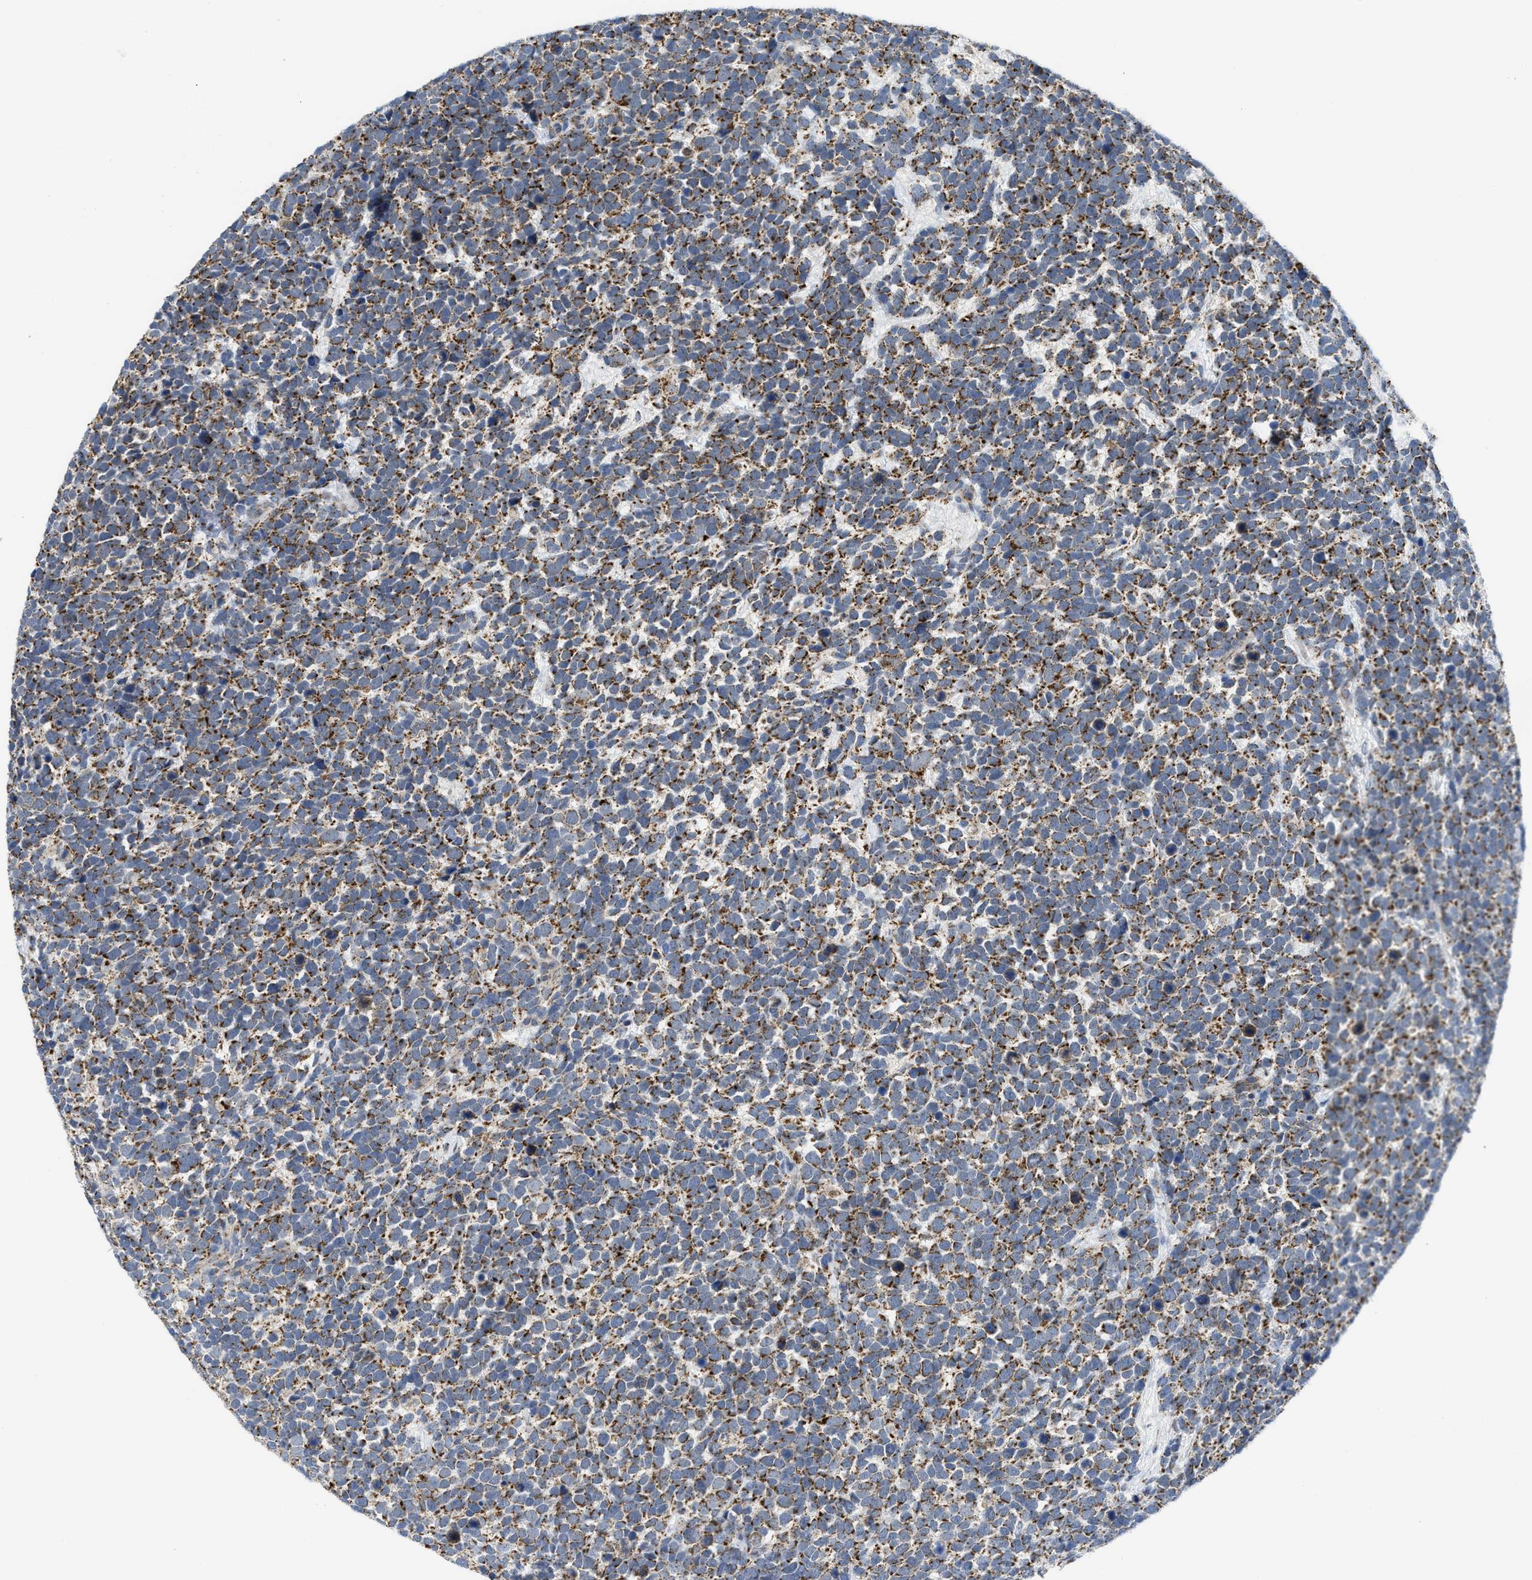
{"staining": {"intensity": "moderate", "quantity": ">75%", "location": "cytoplasmic/membranous"}, "tissue": "urothelial cancer", "cell_type": "Tumor cells", "image_type": "cancer", "snomed": [{"axis": "morphology", "description": "Urothelial carcinoma, High grade"}, {"axis": "topography", "description": "Urinary bladder"}], "caption": "Urothelial carcinoma (high-grade) stained with a brown dye displays moderate cytoplasmic/membranous positive positivity in about >75% of tumor cells.", "gene": "GATD3", "patient": {"sex": "female", "age": 82}}